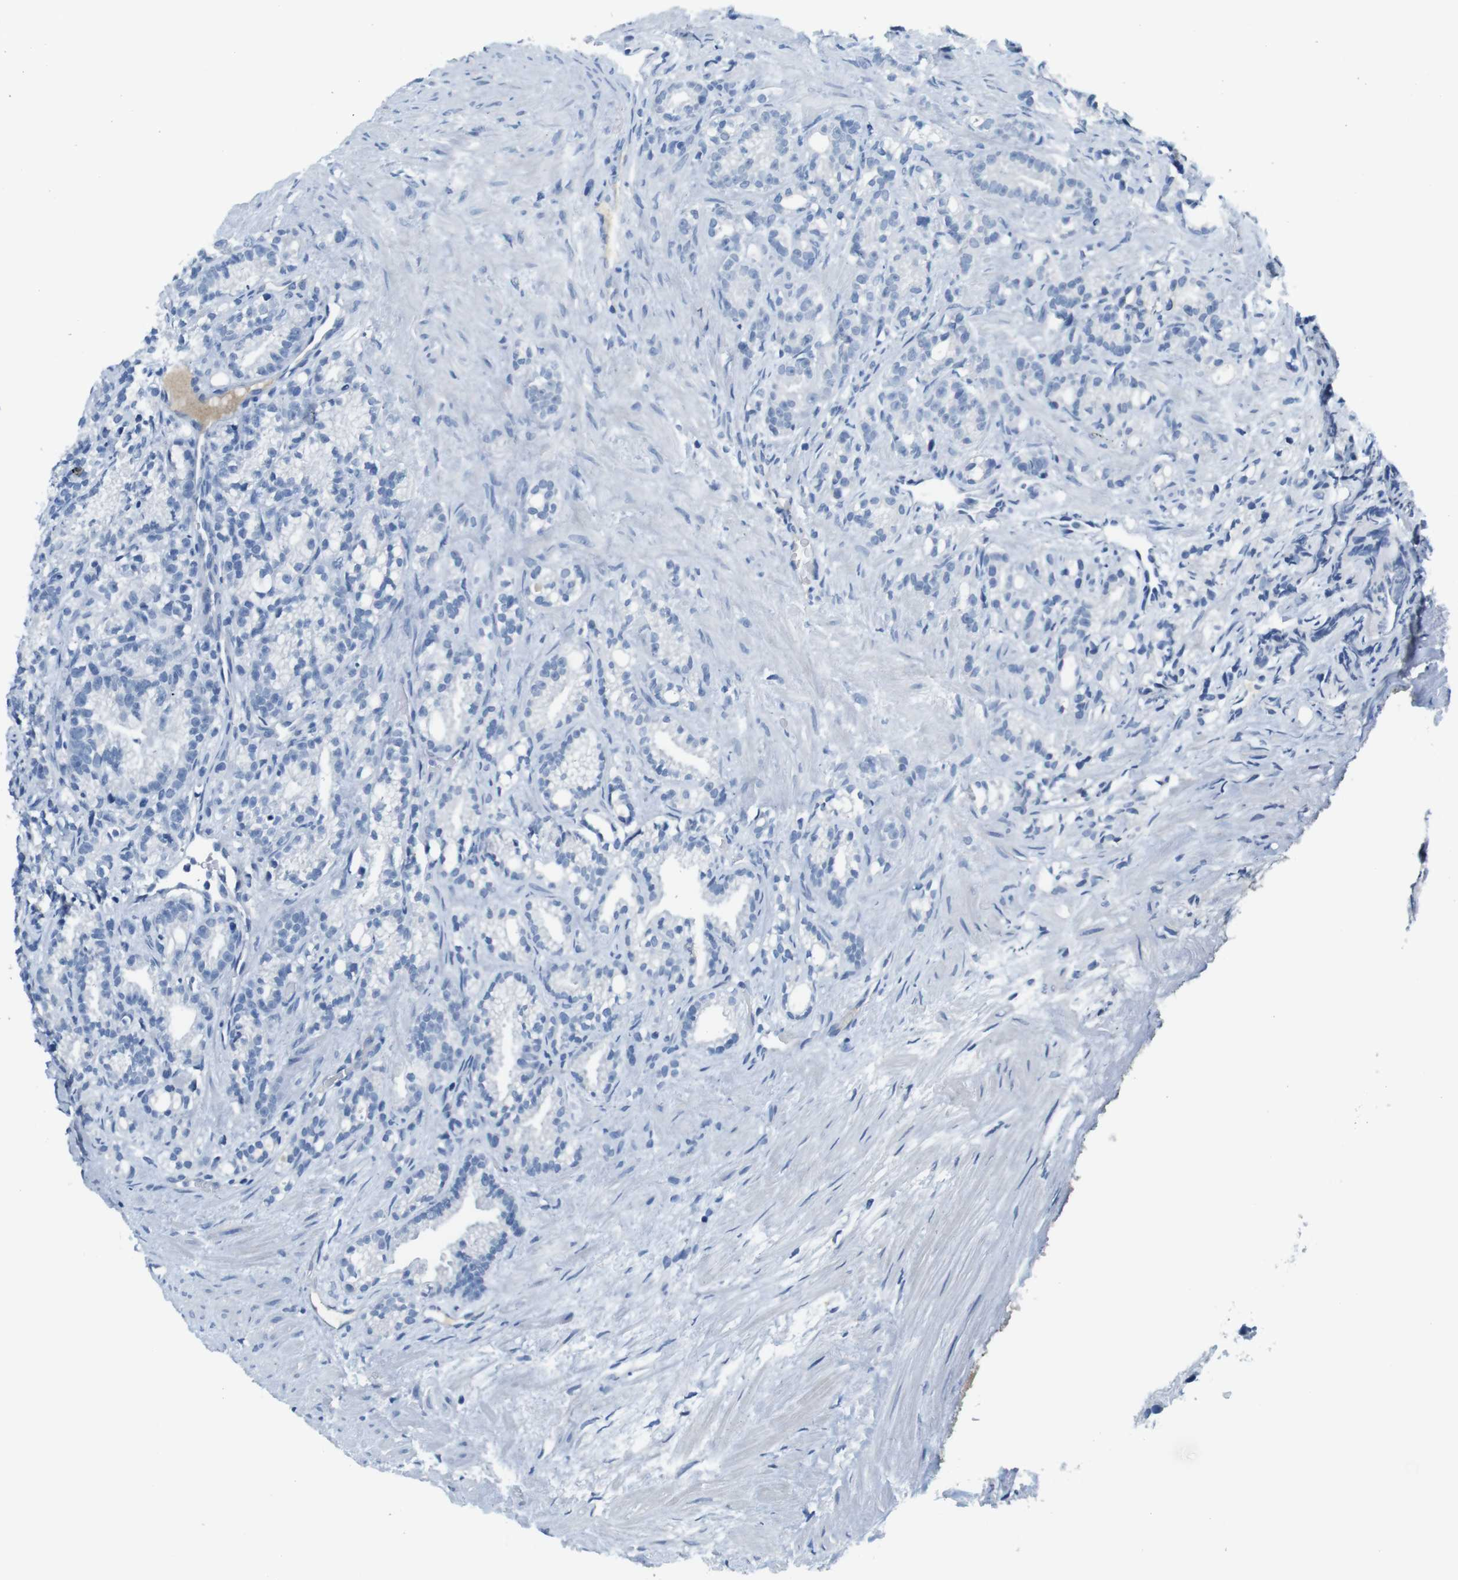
{"staining": {"intensity": "negative", "quantity": "none", "location": "none"}, "tissue": "prostate cancer", "cell_type": "Tumor cells", "image_type": "cancer", "snomed": [{"axis": "morphology", "description": "Adenocarcinoma, Low grade"}, {"axis": "topography", "description": "Prostate"}], "caption": "Tumor cells are negative for brown protein staining in prostate cancer (adenocarcinoma (low-grade)).", "gene": "IGHD", "patient": {"sex": "male", "age": 89}}